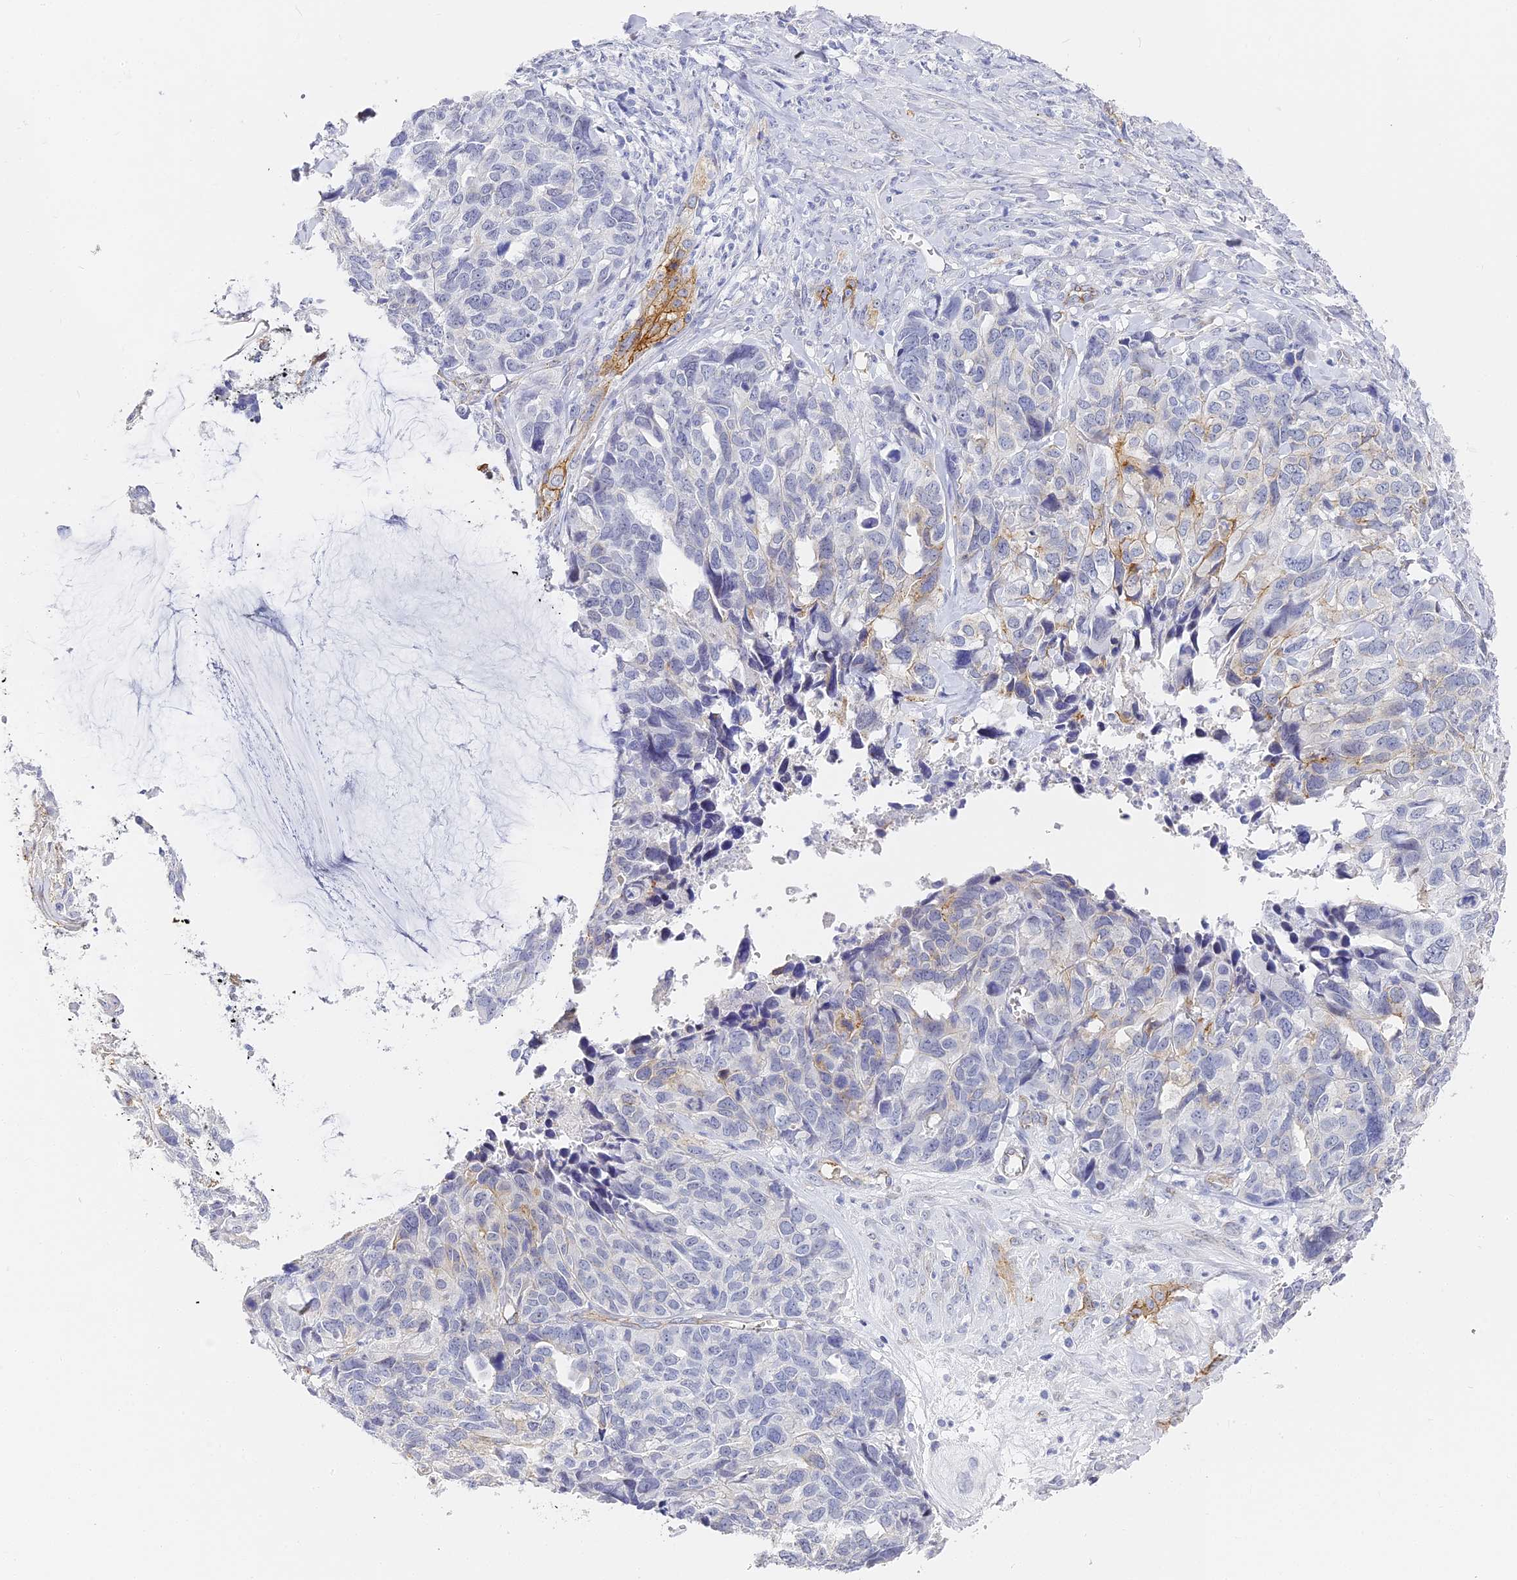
{"staining": {"intensity": "moderate", "quantity": "<25%", "location": "cytoplasmic/membranous"}, "tissue": "ovarian cancer", "cell_type": "Tumor cells", "image_type": "cancer", "snomed": [{"axis": "morphology", "description": "Cystadenocarcinoma, serous, NOS"}, {"axis": "topography", "description": "Ovary"}], "caption": "A high-resolution histopathology image shows immunohistochemistry staining of ovarian cancer, which shows moderate cytoplasmic/membranous expression in approximately <25% of tumor cells.", "gene": "GJA1", "patient": {"sex": "female", "age": 79}}